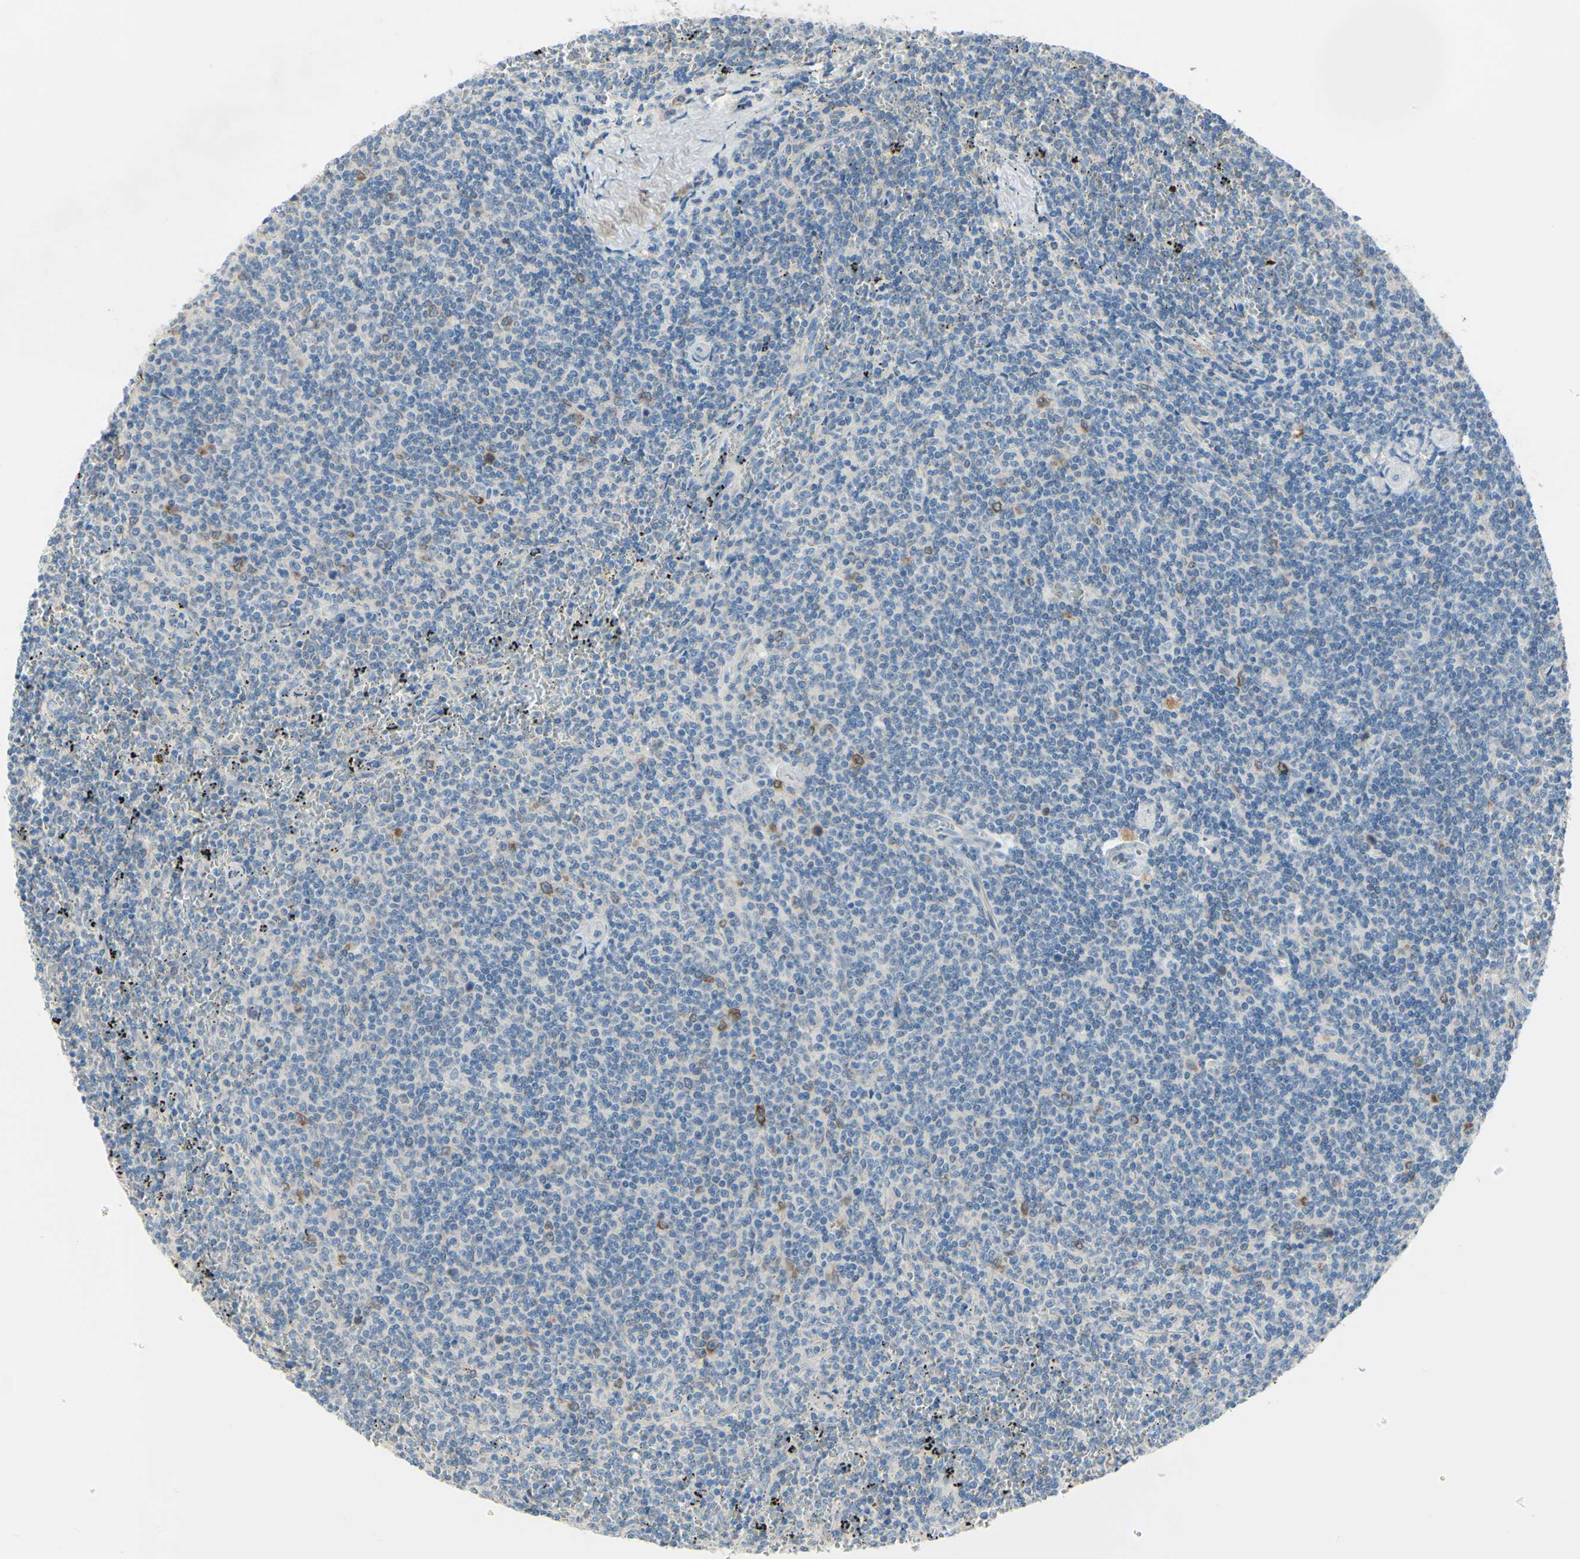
{"staining": {"intensity": "negative", "quantity": "none", "location": "none"}, "tissue": "lymphoma", "cell_type": "Tumor cells", "image_type": "cancer", "snomed": [{"axis": "morphology", "description": "Malignant lymphoma, non-Hodgkin's type, Low grade"}, {"axis": "topography", "description": "Spleen"}], "caption": "A photomicrograph of human low-grade malignant lymphoma, non-Hodgkin's type is negative for staining in tumor cells.", "gene": "FDFT1", "patient": {"sex": "female", "age": 50}}